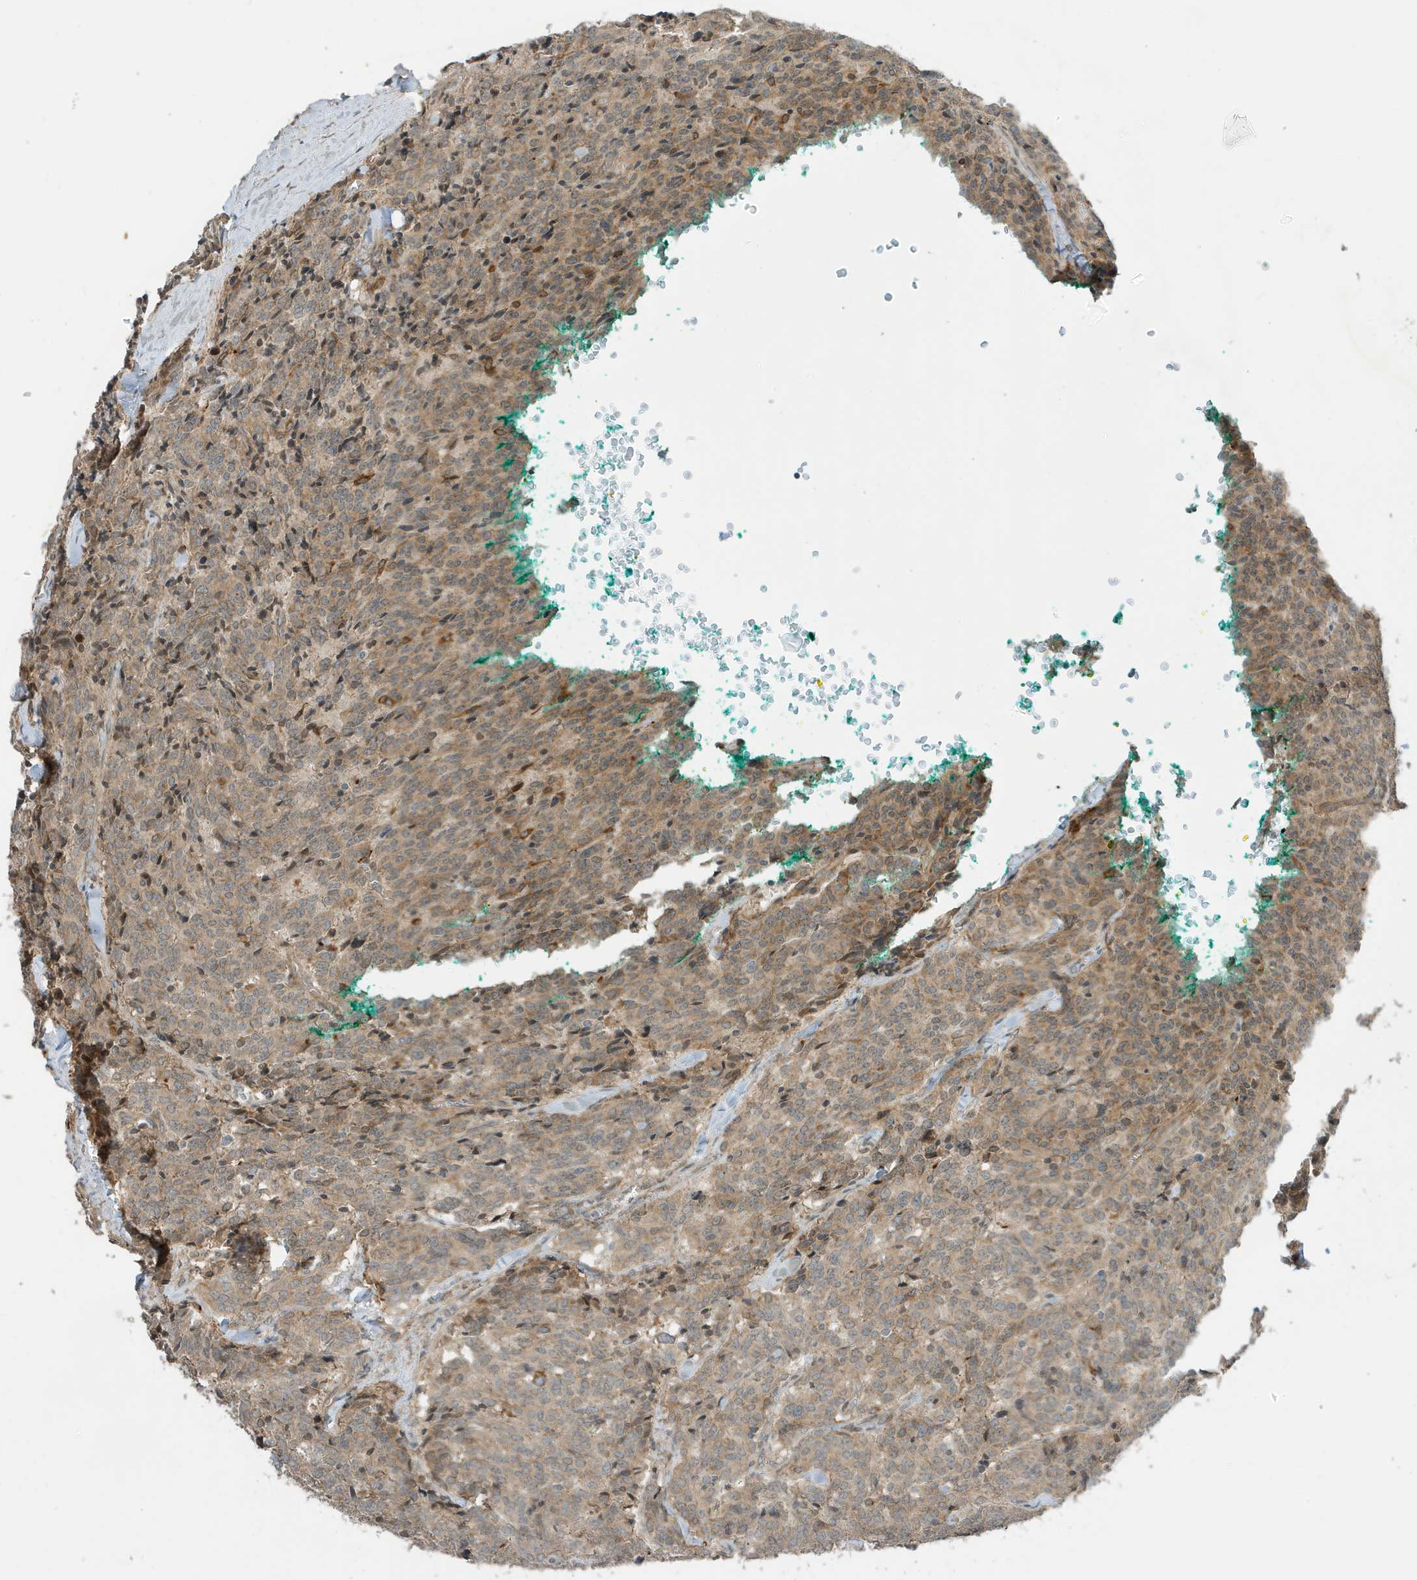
{"staining": {"intensity": "weak", "quantity": ">75%", "location": "cytoplasmic/membranous"}, "tissue": "carcinoid", "cell_type": "Tumor cells", "image_type": "cancer", "snomed": [{"axis": "morphology", "description": "Carcinoid, malignant, NOS"}, {"axis": "topography", "description": "Lung"}], "caption": "A brown stain highlights weak cytoplasmic/membranous expression of a protein in carcinoid tumor cells.", "gene": "SCARF2", "patient": {"sex": "female", "age": 46}}